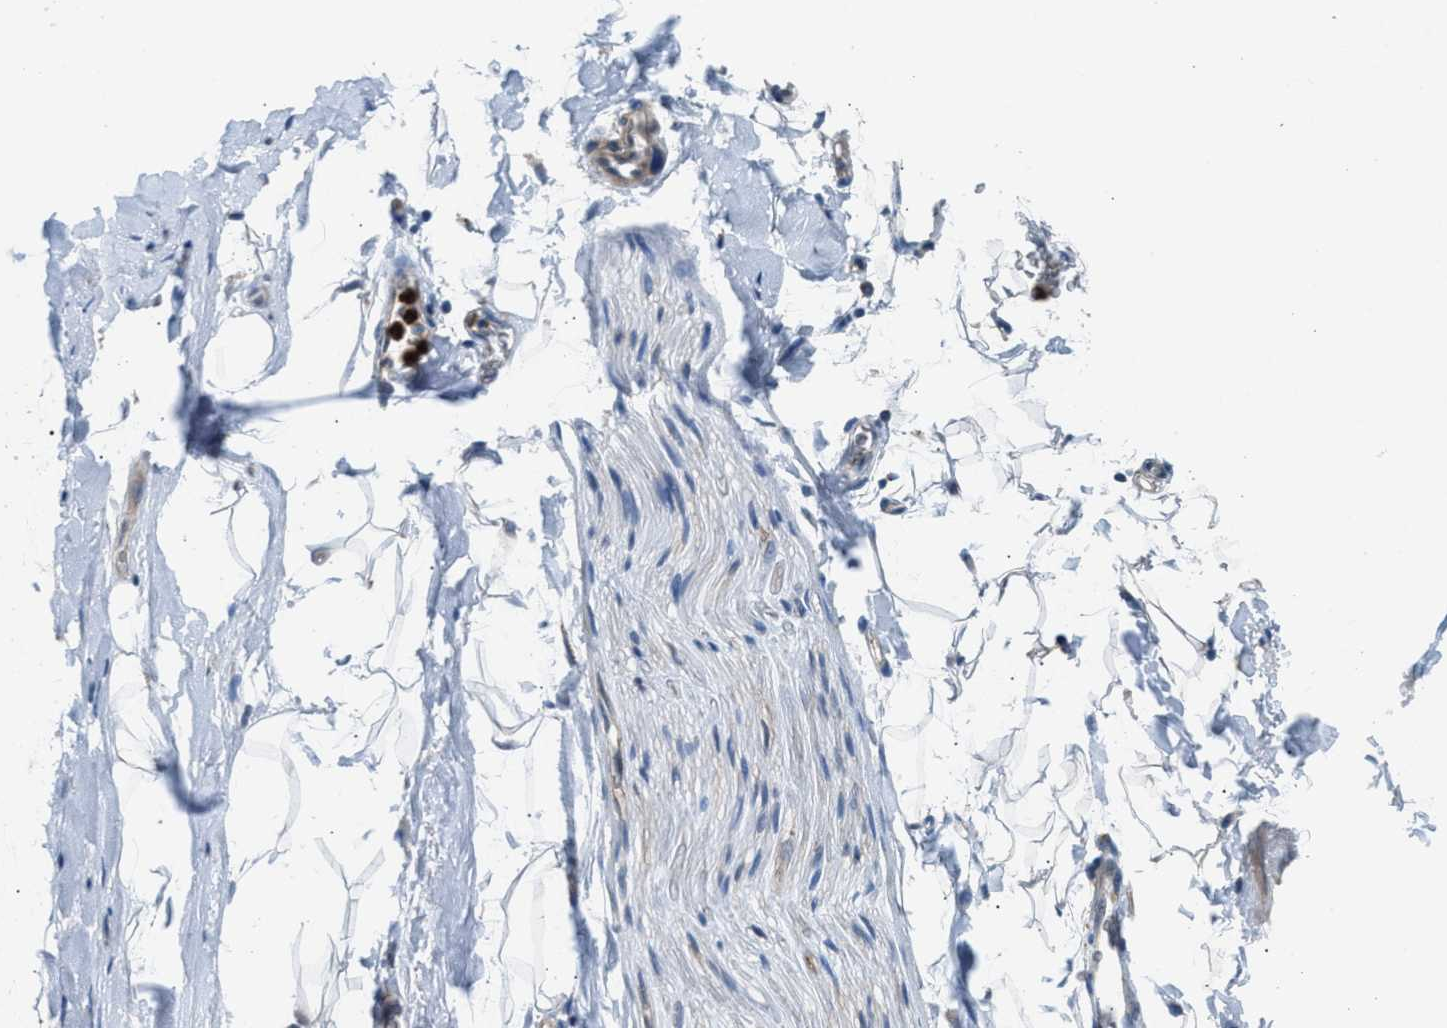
{"staining": {"intensity": "negative", "quantity": "none", "location": "none"}, "tissue": "adipose tissue", "cell_type": "Adipocytes", "image_type": "normal", "snomed": [{"axis": "morphology", "description": "Normal tissue, NOS"}, {"axis": "topography", "description": "Cartilage tissue"}, {"axis": "topography", "description": "Bronchus"}], "caption": "A histopathology image of adipose tissue stained for a protein exhibits no brown staining in adipocytes. The staining was performed using DAB to visualize the protein expression in brown, while the nuclei were stained in blue with hematoxylin (Magnification: 20x).", "gene": "TPH1", "patient": {"sex": "female", "age": 53}}